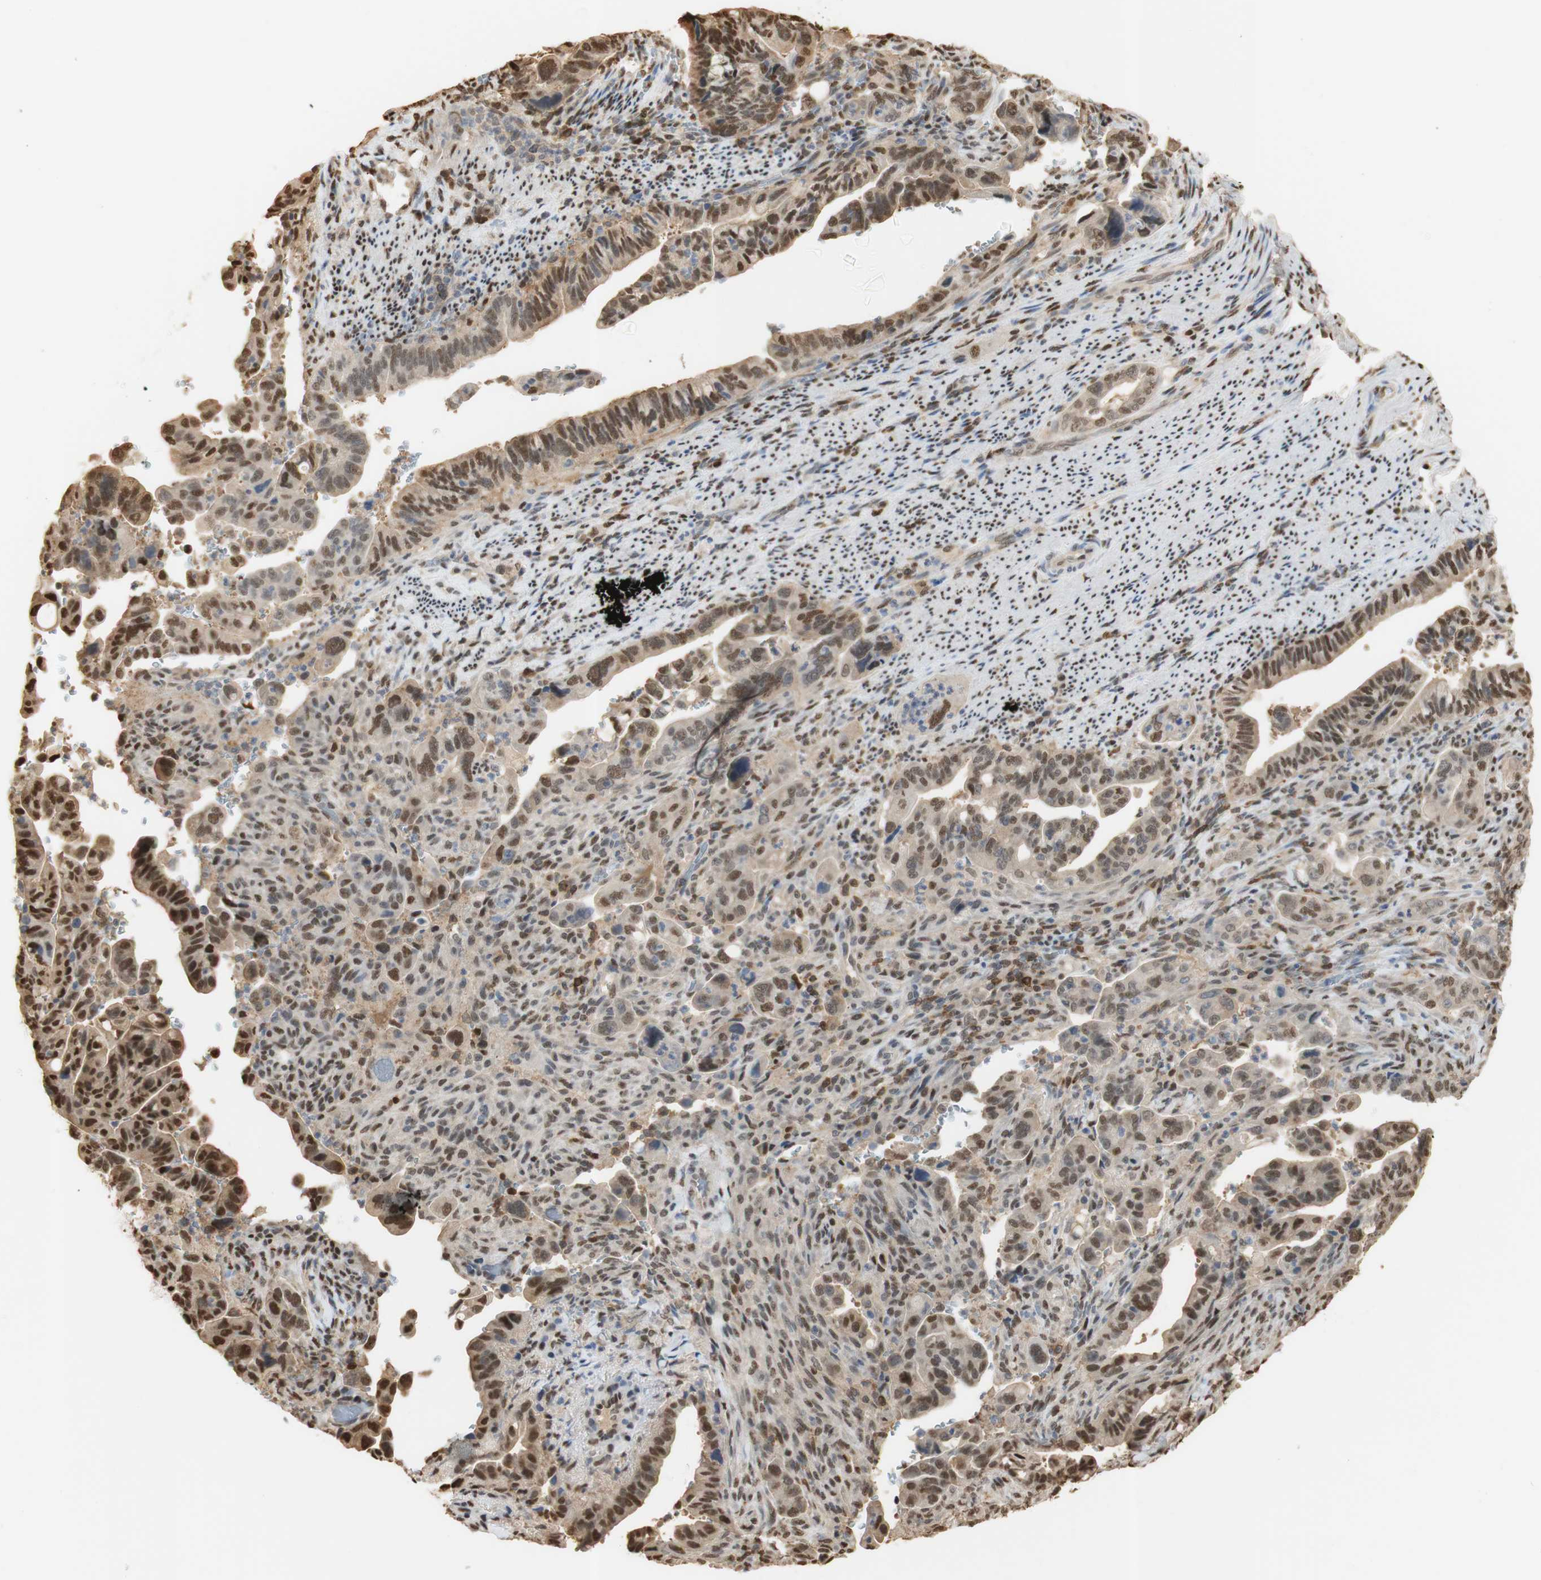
{"staining": {"intensity": "moderate", "quantity": ">75%", "location": "cytoplasmic/membranous,nuclear"}, "tissue": "pancreatic cancer", "cell_type": "Tumor cells", "image_type": "cancer", "snomed": [{"axis": "morphology", "description": "Adenocarcinoma, NOS"}, {"axis": "topography", "description": "Pancreas"}], "caption": "A brown stain highlights moderate cytoplasmic/membranous and nuclear expression of a protein in pancreatic adenocarcinoma tumor cells.", "gene": "NAP1L4", "patient": {"sex": "male", "age": 70}}